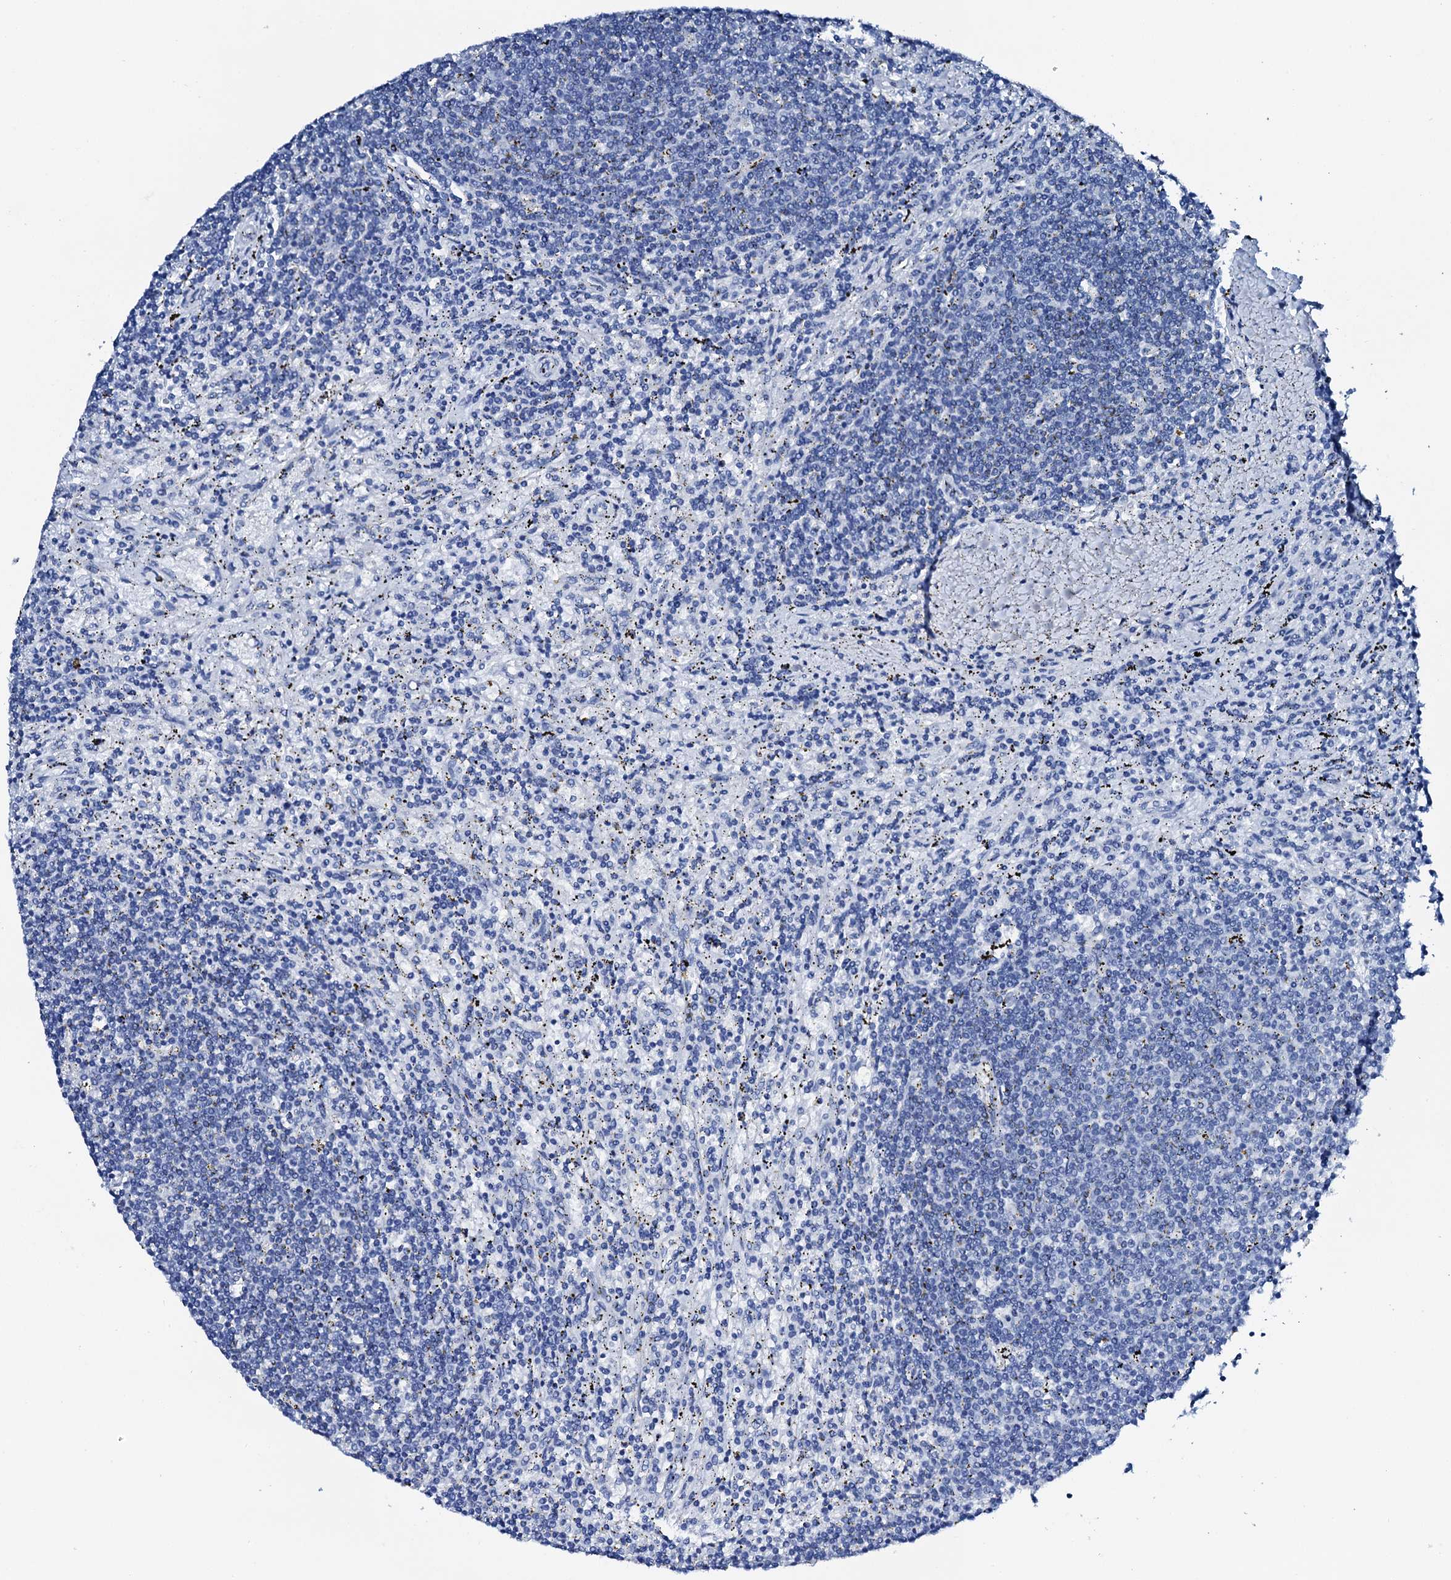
{"staining": {"intensity": "negative", "quantity": "none", "location": "none"}, "tissue": "lymphoma", "cell_type": "Tumor cells", "image_type": "cancer", "snomed": [{"axis": "morphology", "description": "Malignant lymphoma, non-Hodgkin's type, Low grade"}, {"axis": "topography", "description": "Spleen"}], "caption": "A histopathology image of human lymphoma is negative for staining in tumor cells.", "gene": "PTH", "patient": {"sex": "male", "age": 76}}